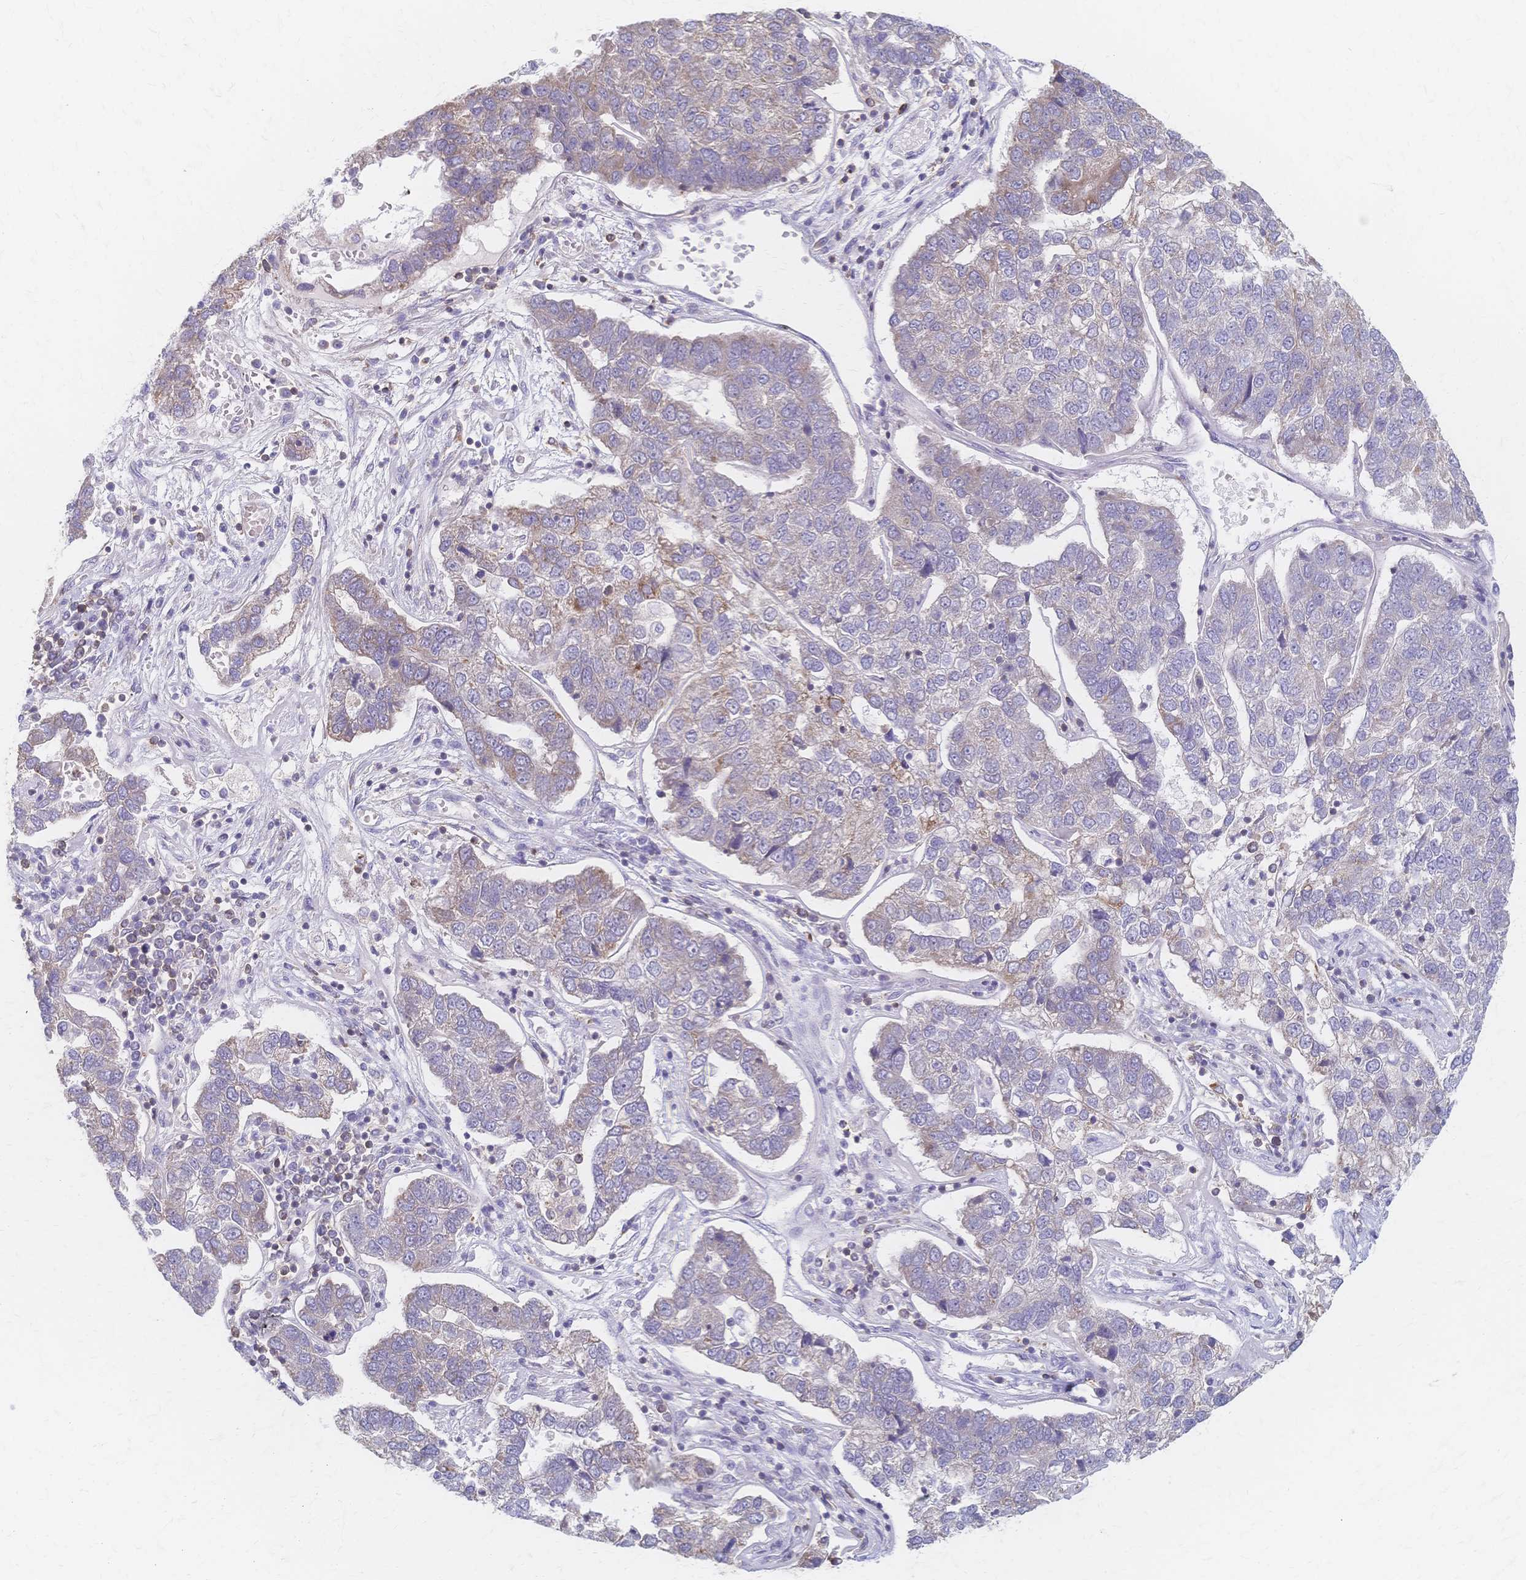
{"staining": {"intensity": "weak", "quantity": "<25%", "location": "cytoplasmic/membranous"}, "tissue": "pancreatic cancer", "cell_type": "Tumor cells", "image_type": "cancer", "snomed": [{"axis": "morphology", "description": "Adenocarcinoma, NOS"}, {"axis": "topography", "description": "Pancreas"}], "caption": "Immunohistochemistry (IHC) image of neoplastic tissue: adenocarcinoma (pancreatic) stained with DAB reveals no significant protein expression in tumor cells.", "gene": "CYB5A", "patient": {"sex": "female", "age": 61}}